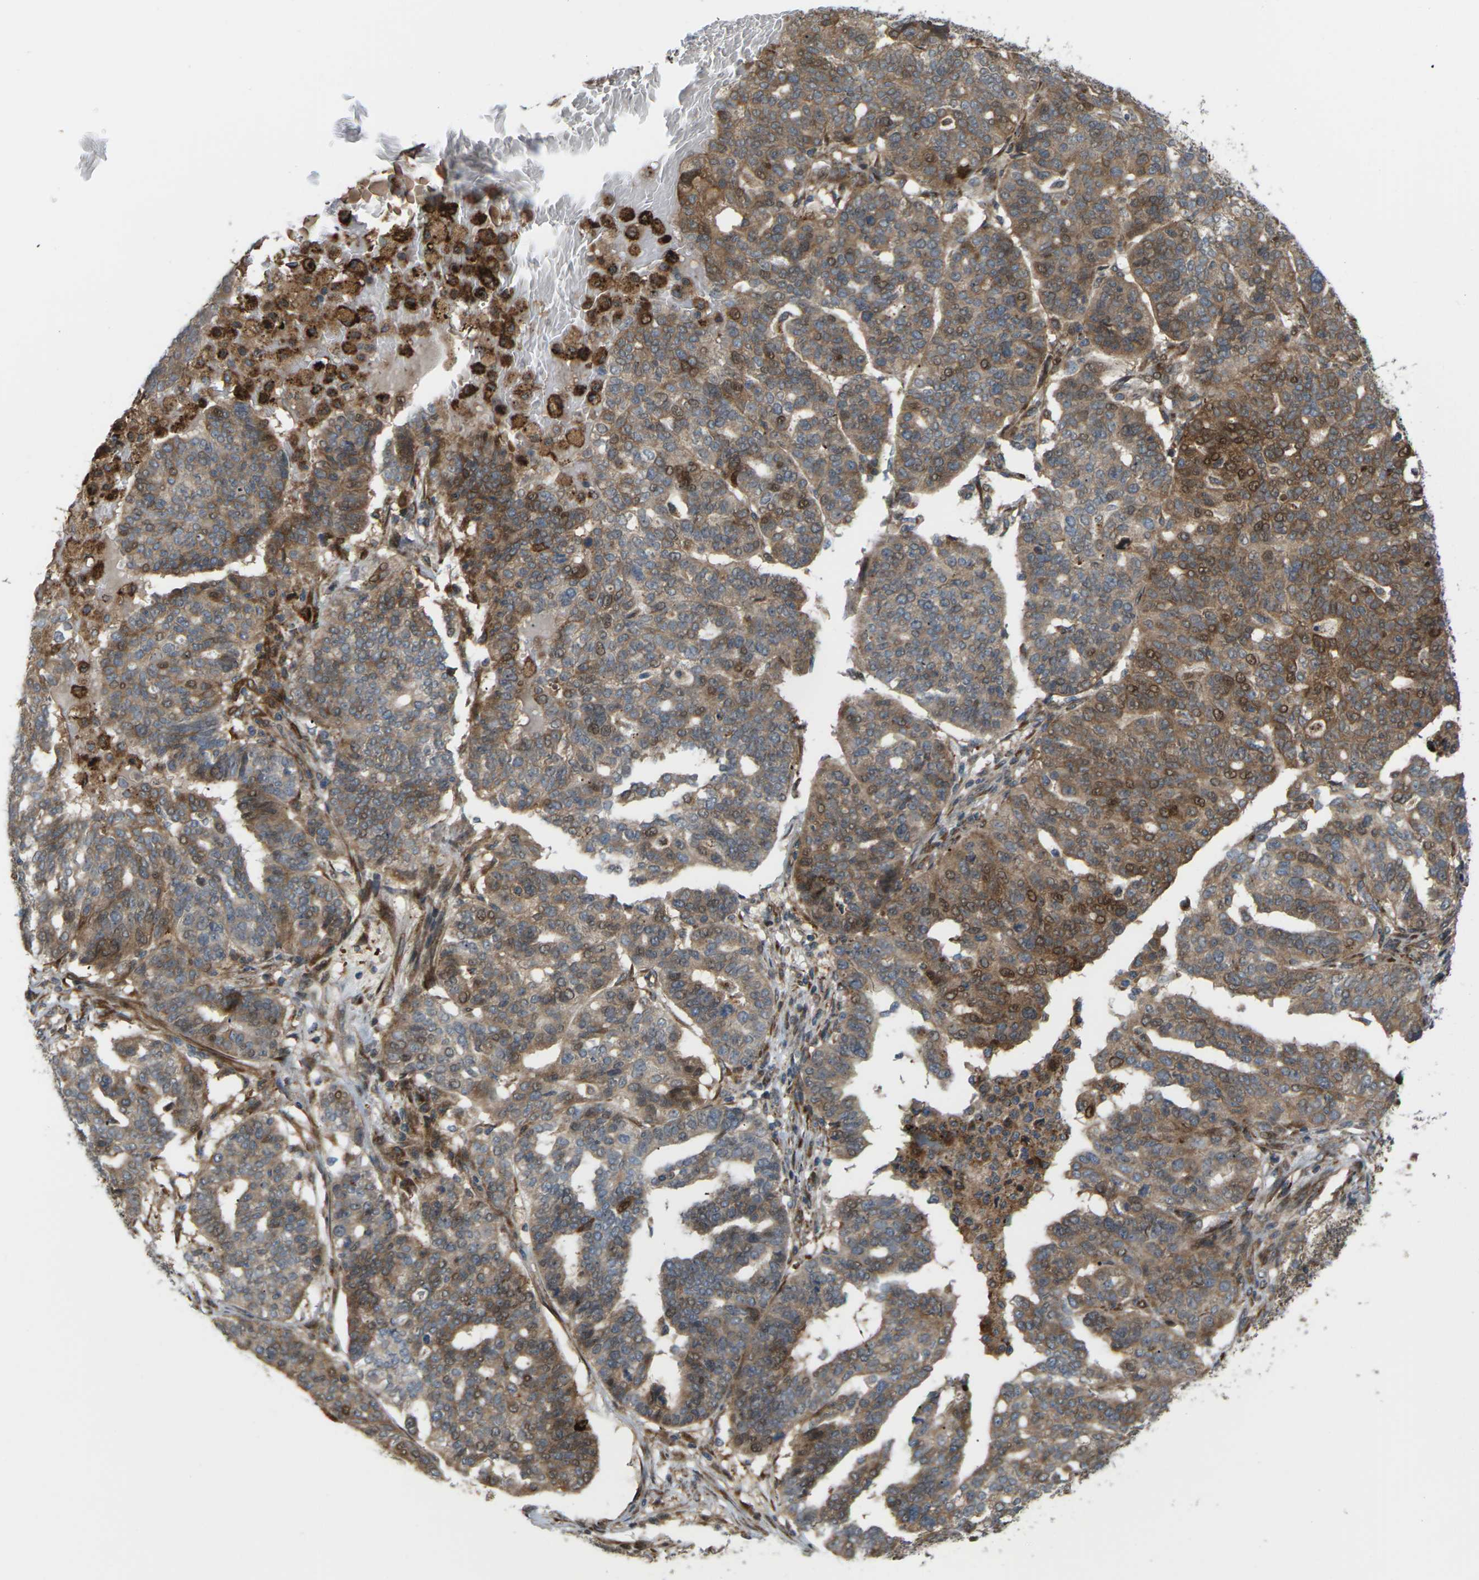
{"staining": {"intensity": "moderate", "quantity": ">75%", "location": "cytoplasmic/membranous,nuclear"}, "tissue": "ovarian cancer", "cell_type": "Tumor cells", "image_type": "cancer", "snomed": [{"axis": "morphology", "description": "Cystadenocarcinoma, serous, NOS"}, {"axis": "topography", "description": "Ovary"}], "caption": "An IHC histopathology image of neoplastic tissue is shown. Protein staining in brown shows moderate cytoplasmic/membranous and nuclear positivity in ovarian cancer (serous cystadenocarcinoma) within tumor cells.", "gene": "ROBO1", "patient": {"sex": "female", "age": 59}}